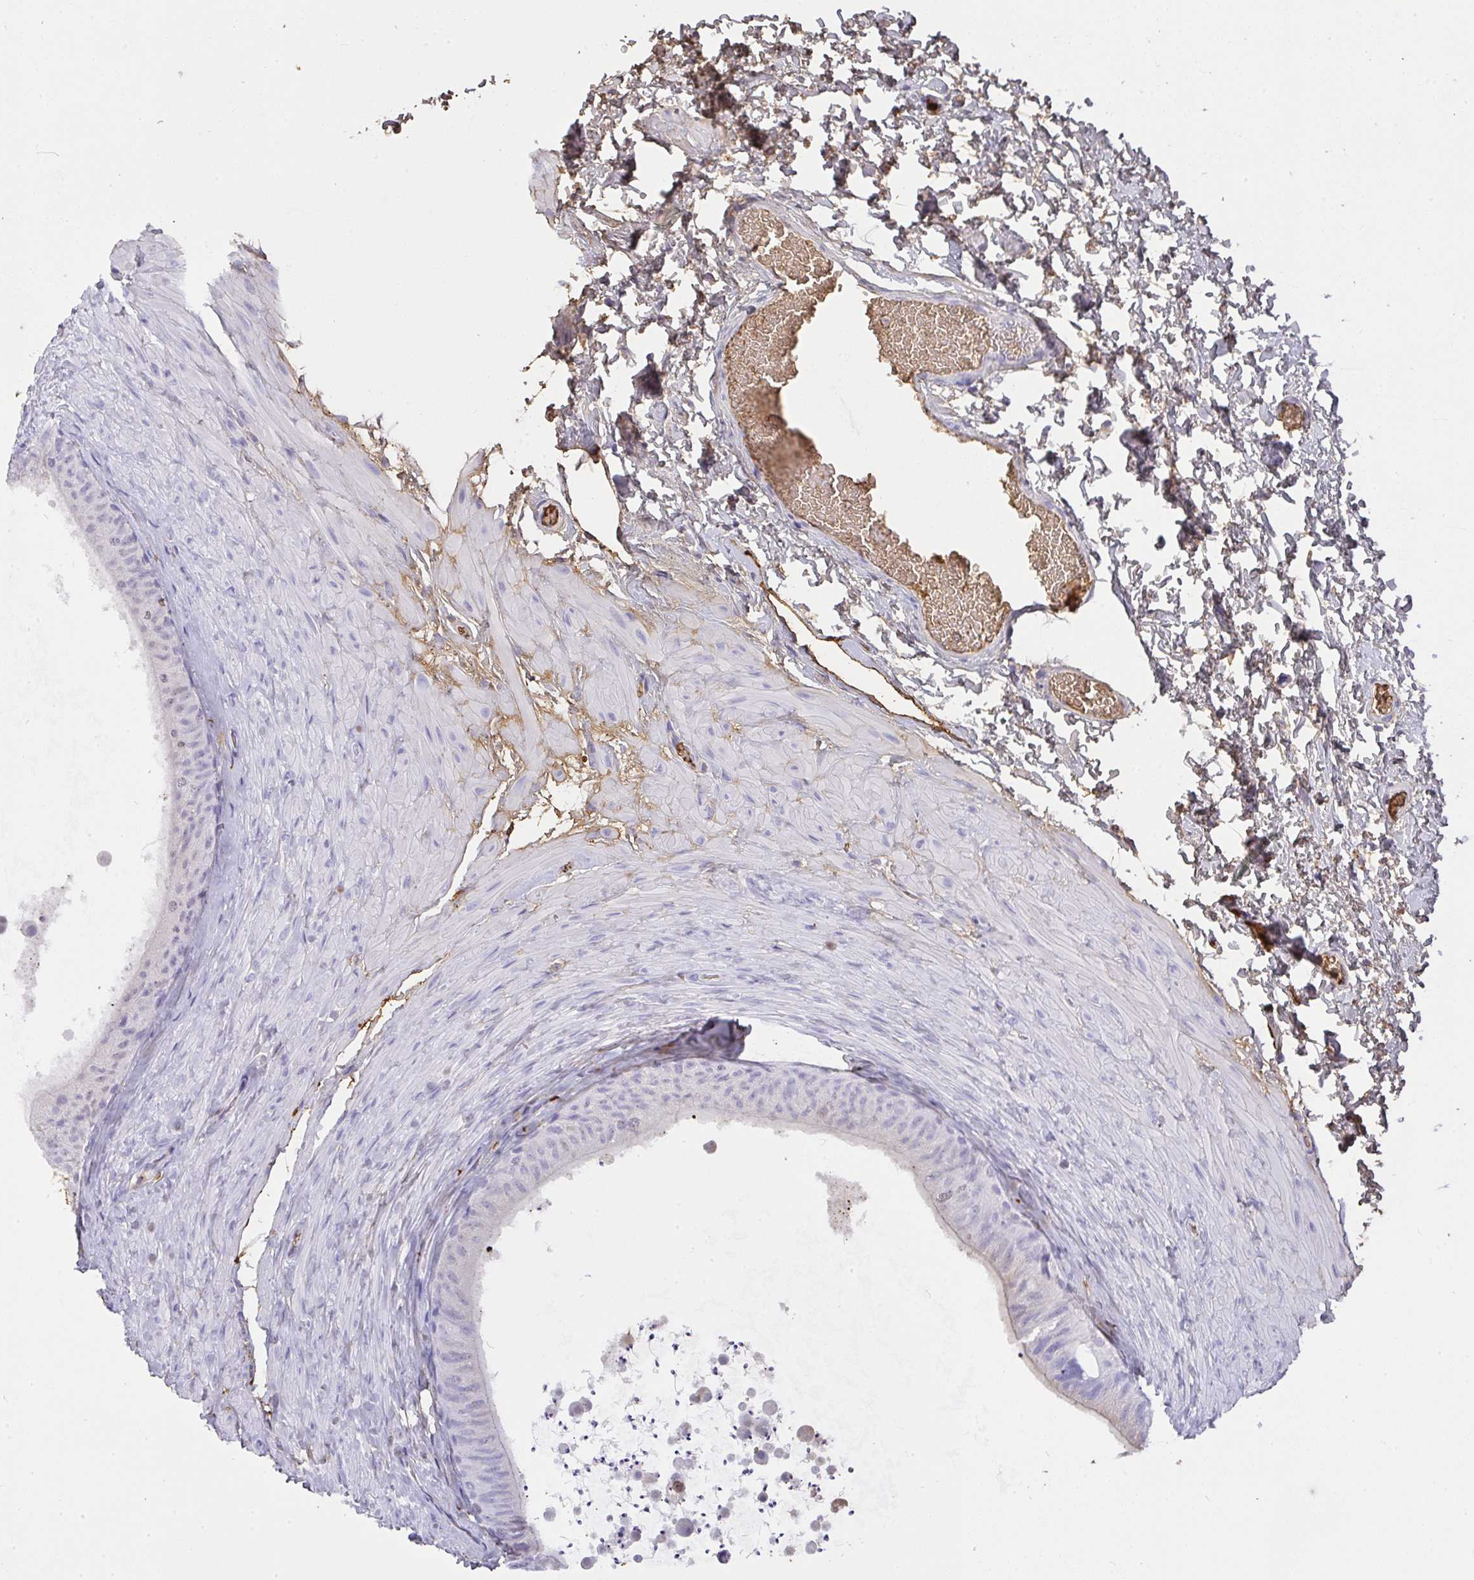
{"staining": {"intensity": "negative", "quantity": "none", "location": "none"}, "tissue": "epididymis", "cell_type": "Glandular cells", "image_type": "normal", "snomed": [{"axis": "morphology", "description": "Normal tissue, NOS"}, {"axis": "topography", "description": "Epididymis, spermatic cord, NOS"}, {"axis": "topography", "description": "Epididymis"}], "caption": "The immunohistochemistry (IHC) histopathology image has no significant expression in glandular cells of epididymis. Nuclei are stained in blue.", "gene": "SMYD5", "patient": {"sex": "male", "age": 31}}